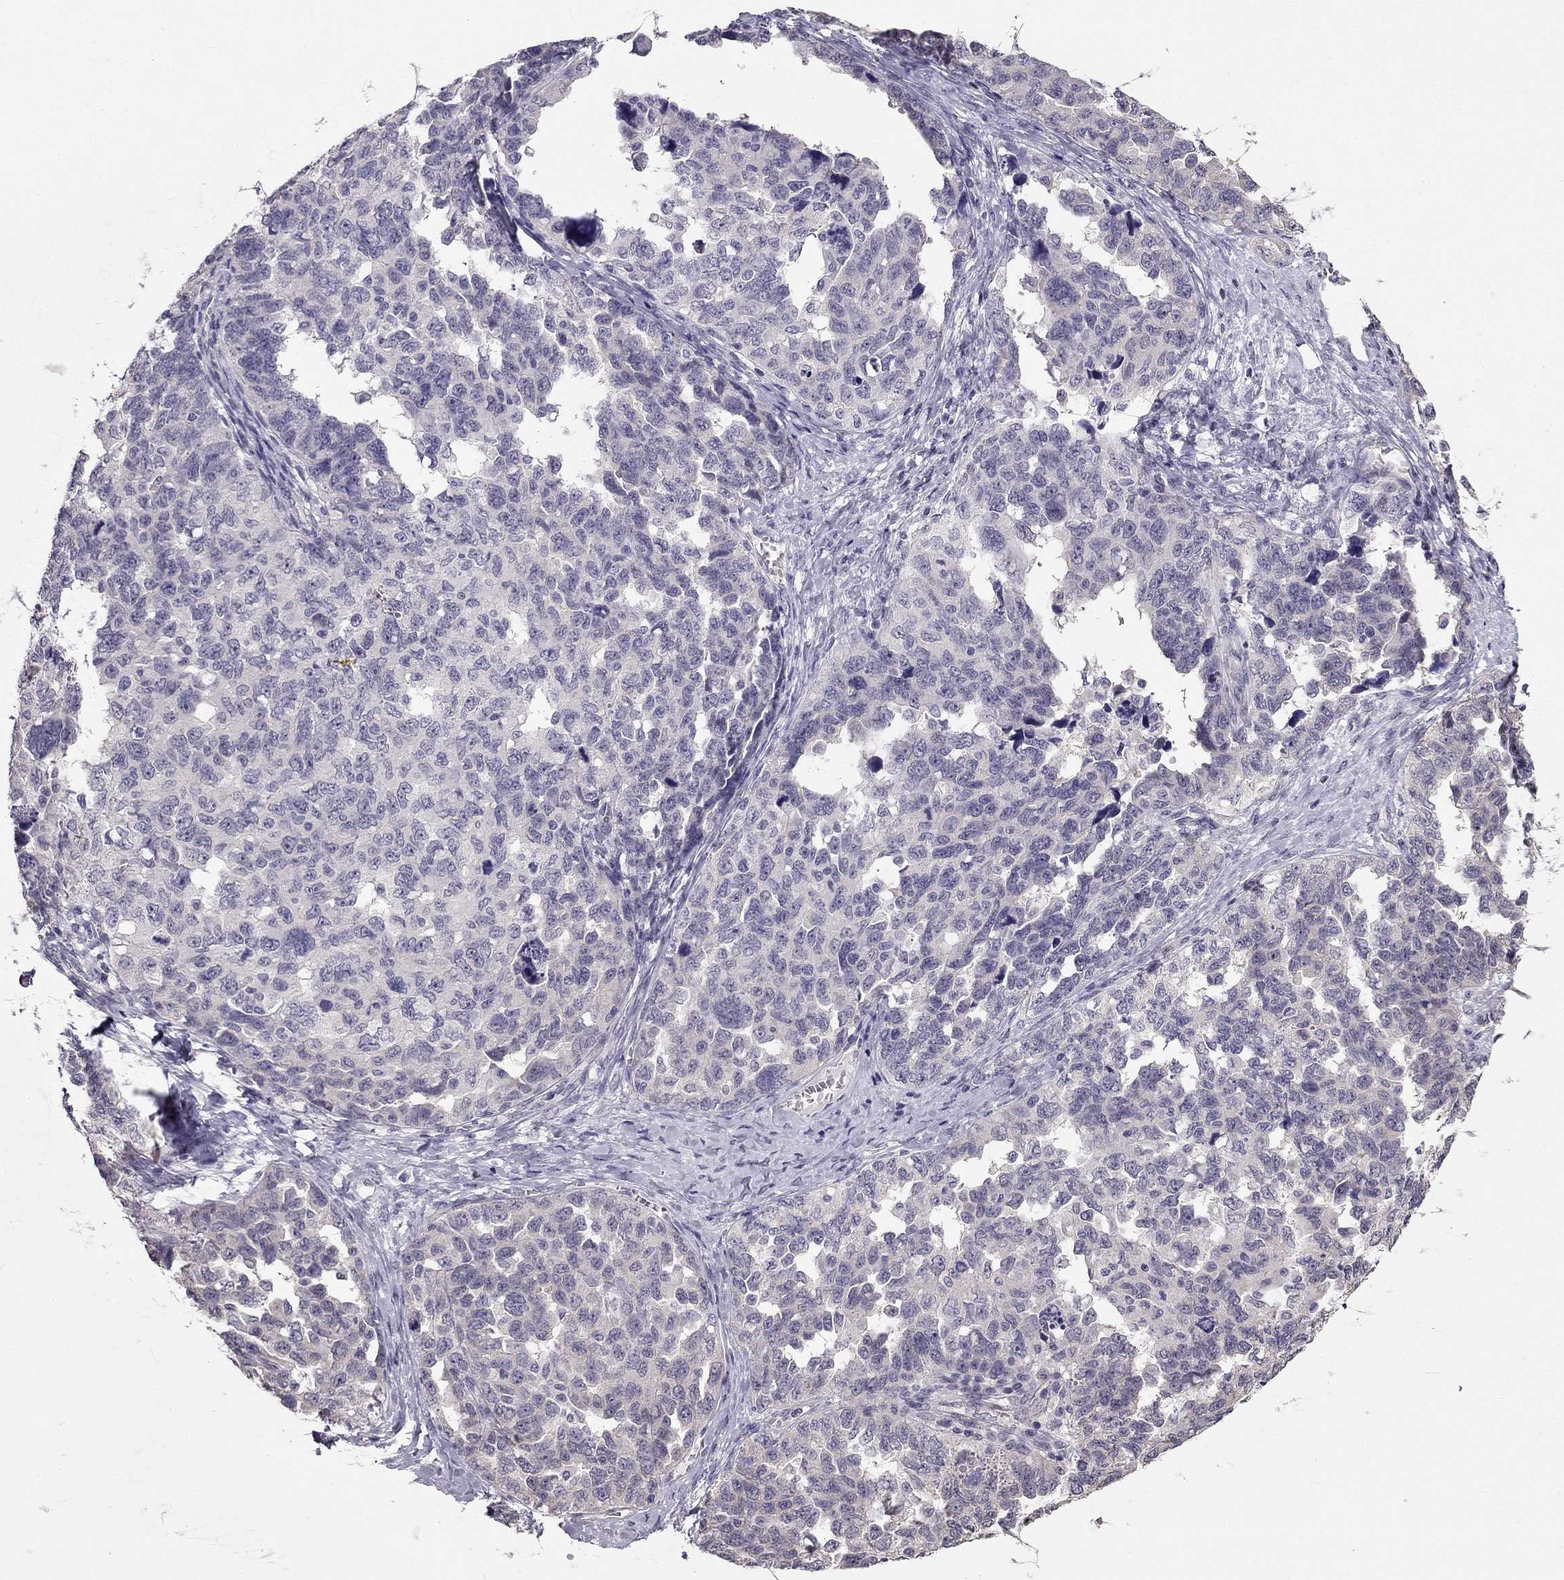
{"staining": {"intensity": "negative", "quantity": "none", "location": "none"}, "tissue": "ovarian cancer", "cell_type": "Tumor cells", "image_type": "cancer", "snomed": [{"axis": "morphology", "description": "Cystadenocarcinoma, serous, NOS"}, {"axis": "topography", "description": "Ovary"}], "caption": "A photomicrograph of ovarian cancer stained for a protein displays no brown staining in tumor cells.", "gene": "HSFX1", "patient": {"sex": "female", "age": 69}}